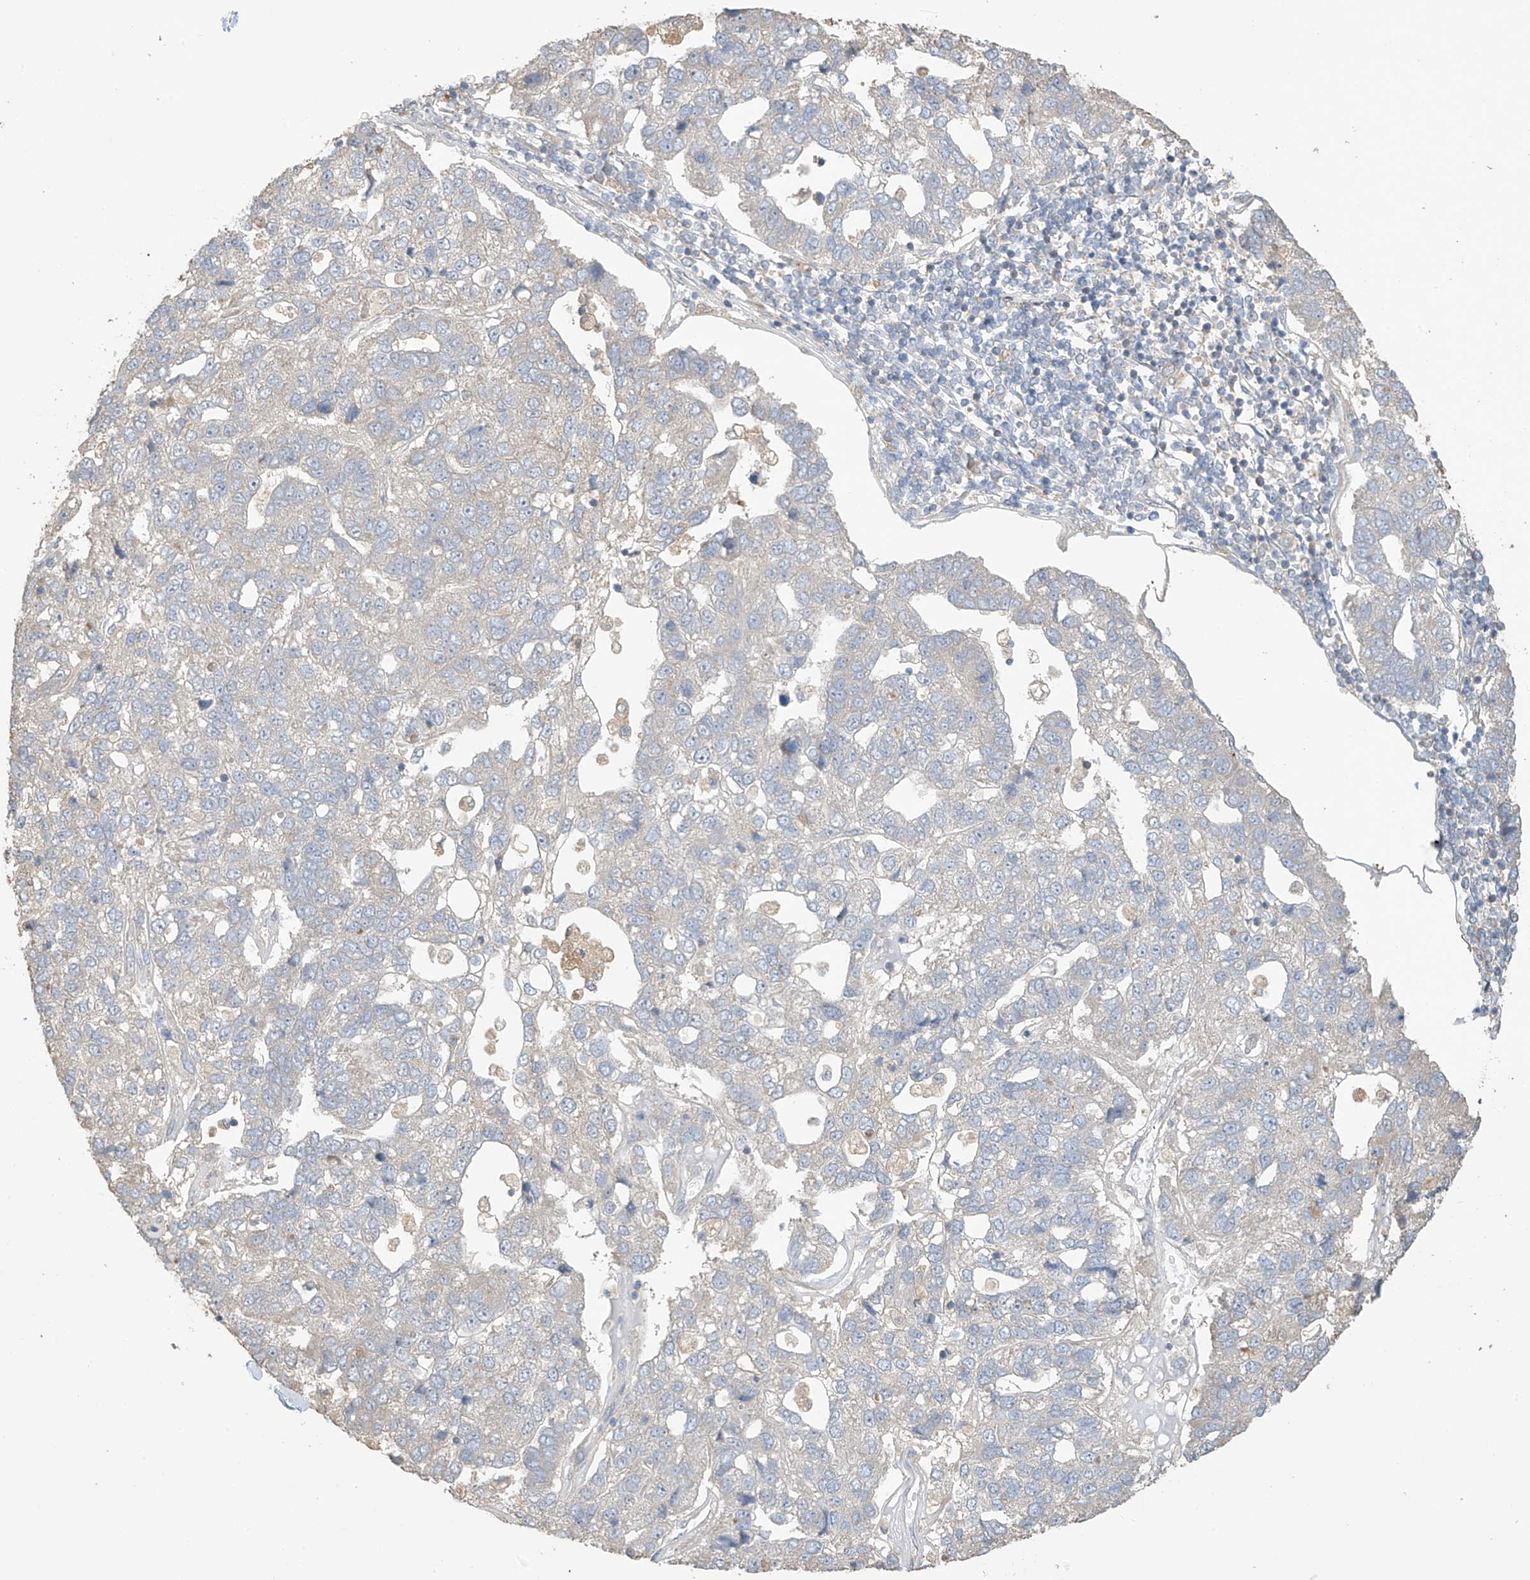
{"staining": {"intensity": "negative", "quantity": "none", "location": "none"}, "tissue": "pancreatic cancer", "cell_type": "Tumor cells", "image_type": "cancer", "snomed": [{"axis": "morphology", "description": "Adenocarcinoma, NOS"}, {"axis": "topography", "description": "Pancreas"}], "caption": "IHC image of neoplastic tissue: pancreatic adenocarcinoma stained with DAB exhibits no significant protein expression in tumor cells.", "gene": "SLFN14", "patient": {"sex": "female", "age": 61}}